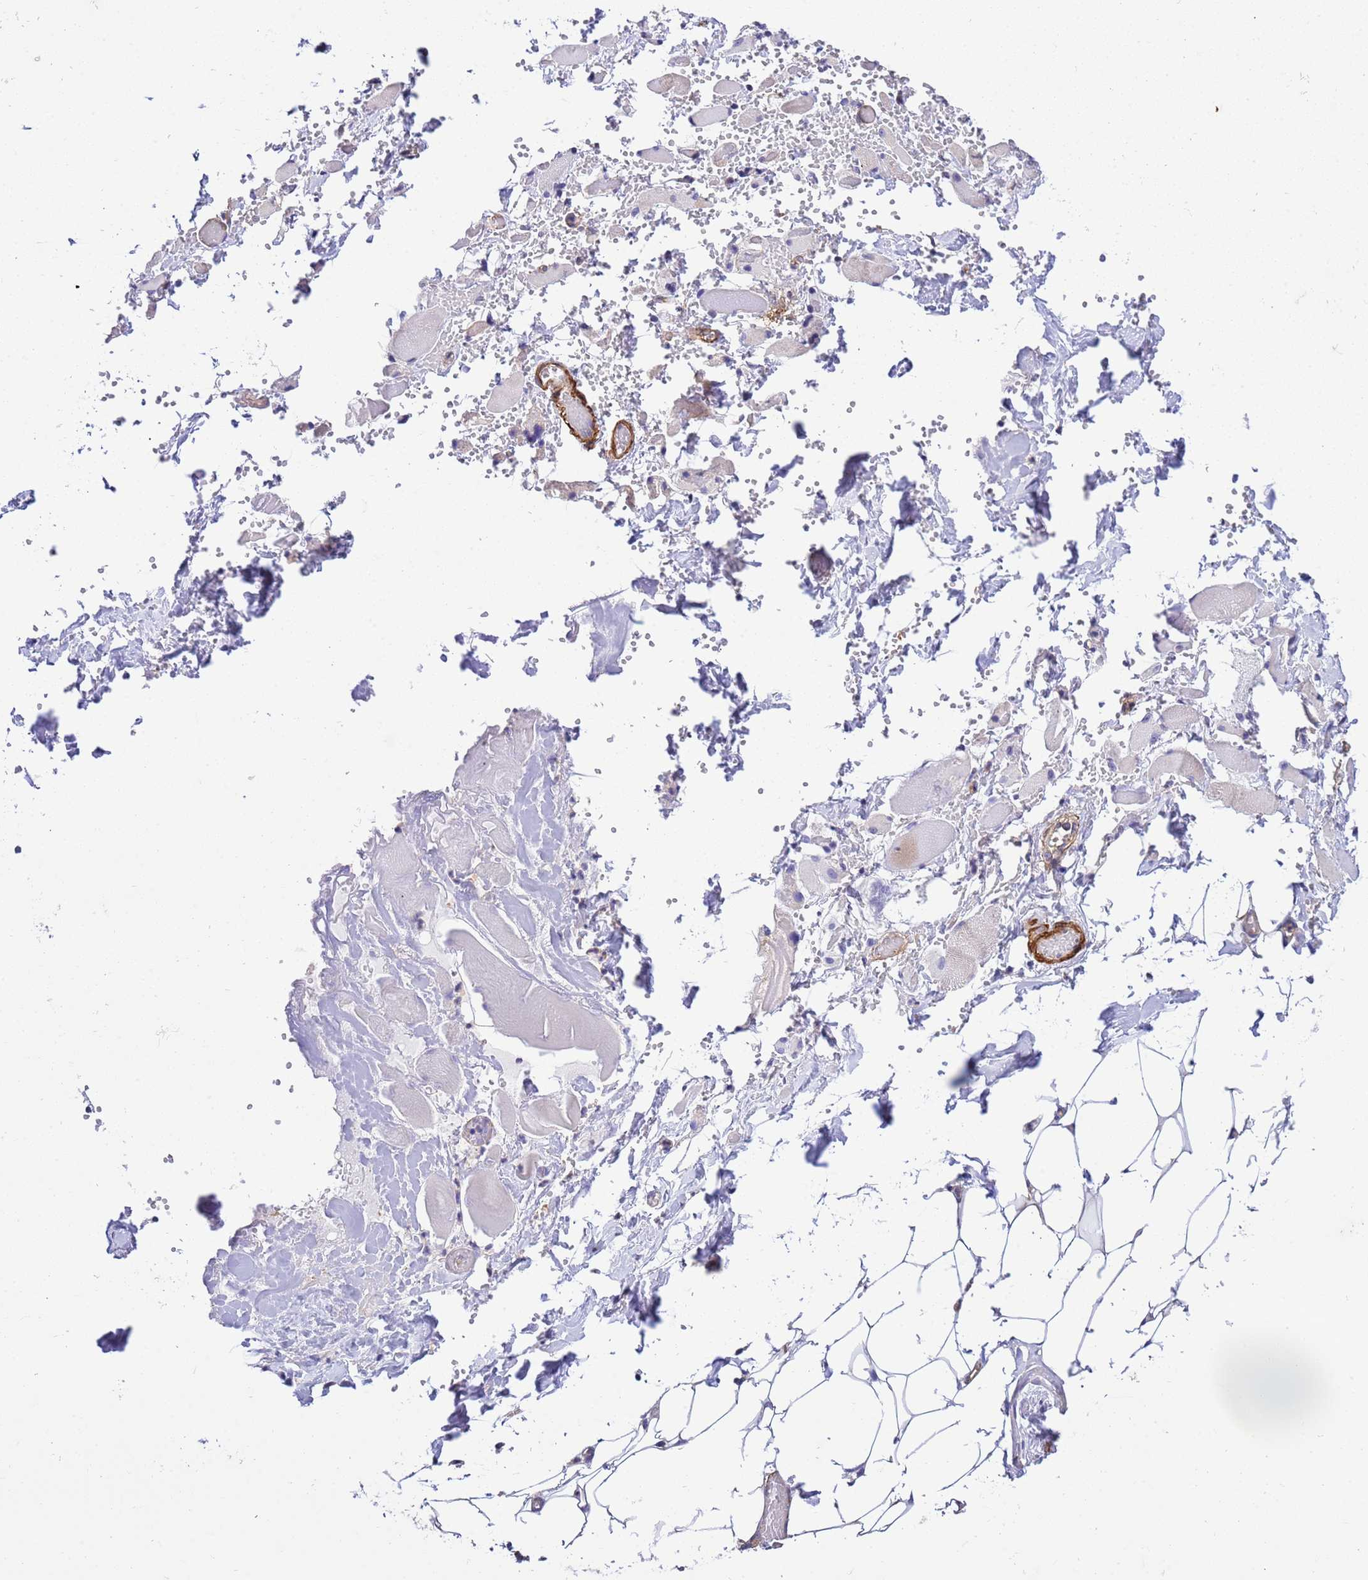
{"staining": {"intensity": "weak", "quantity": "25%-75%", "location": "cytoplasmic/membranous"}, "tissue": "skeletal muscle", "cell_type": "Myocytes", "image_type": "normal", "snomed": [{"axis": "morphology", "description": "Normal tissue, NOS"}, {"axis": "morphology", "description": "Basal cell carcinoma"}, {"axis": "topography", "description": "Skeletal muscle"}], "caption": "The immunohistochemical stain highlights weak cytoplasmic/membranous staining in myocytes of unremarkable skeletal muscle. Using DAB (brown) and hematoxylin (blue) stains, captured at high magnification using brightfield microscopy.", "gene": "GEN1", "patient": {"sex": "female", "age": 64}}